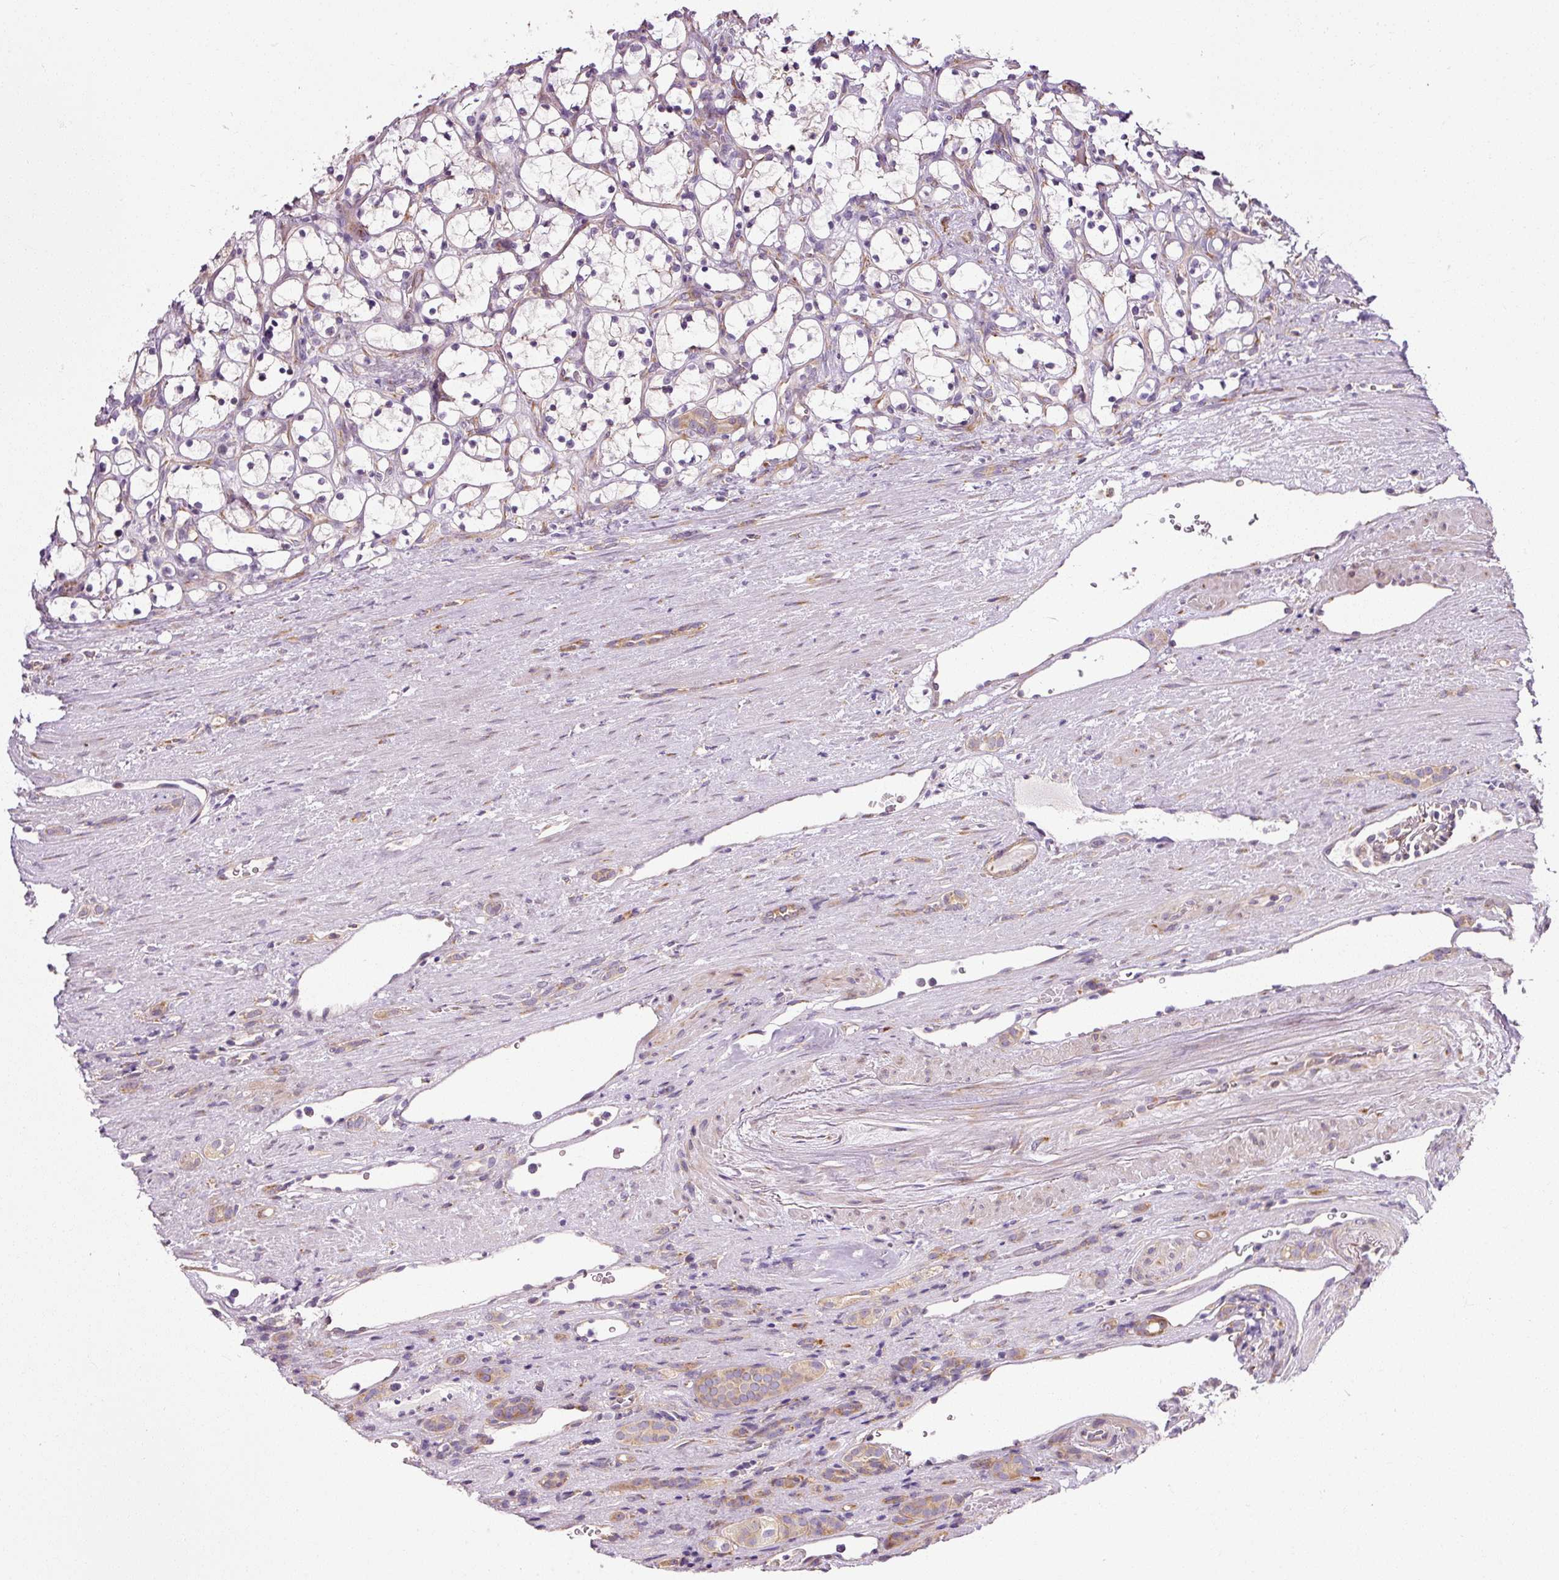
{"staining": {"intensity": "negative", "quantity": "none", "location": "none"}, "tissue": "renal cancer", "cell_type": "Tumor cells", "image_type": "cancer", "snomed": [{"axis": "morphology", "description": "Adenocarcinoma, NOS"}, {"axis": "topography", "description": "Kidney"}], "caption": "DAB (3,3'-diaminobenzidine) immunohistochemical staining of human renal adenocarcinoma reveals no significant staining in tumor cells.", "gene": "RPL10A", "patient": {"sex": "female", "age": 69}}